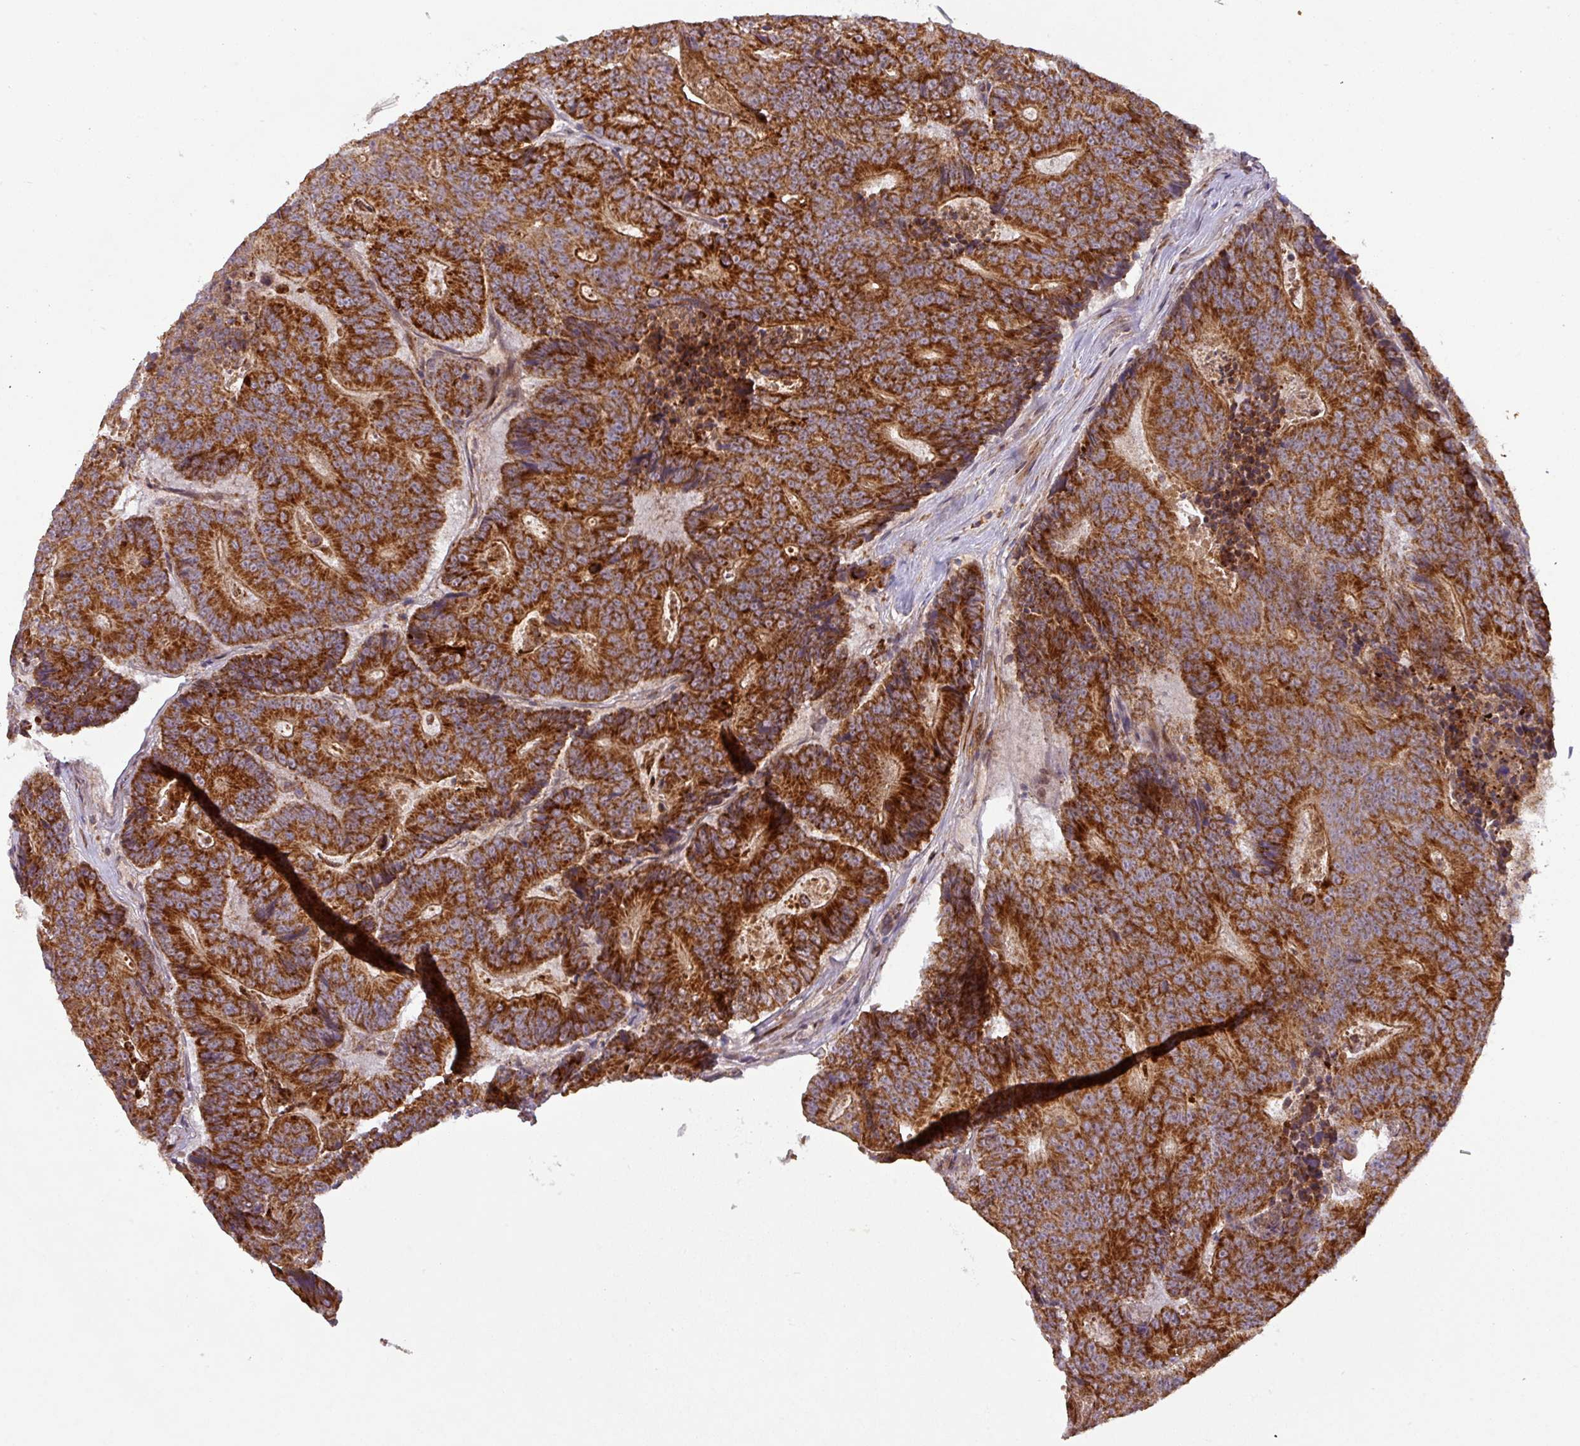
{"staining": {"intensity": "strong", "quantity": ">75%", "location": "cytoplasmic/membranous"}, "tissue": "colorectal cancer", "cell_type": "Tumor cells", "image_type": "cancer", "snomed": [{"axis": "morphology", "description": "Adenocarcinoma, NOS"}, {"axis": "topography", "description": "Colon"}], "caption": "About >75% of tumor cells in colorectal cancer demonstrate strong cytoplasmic/membranous protein staining as visualized by brown immunohistochemical staining.", "gene": "GPD2", "patient": {"sex": "male", "age": 83}}